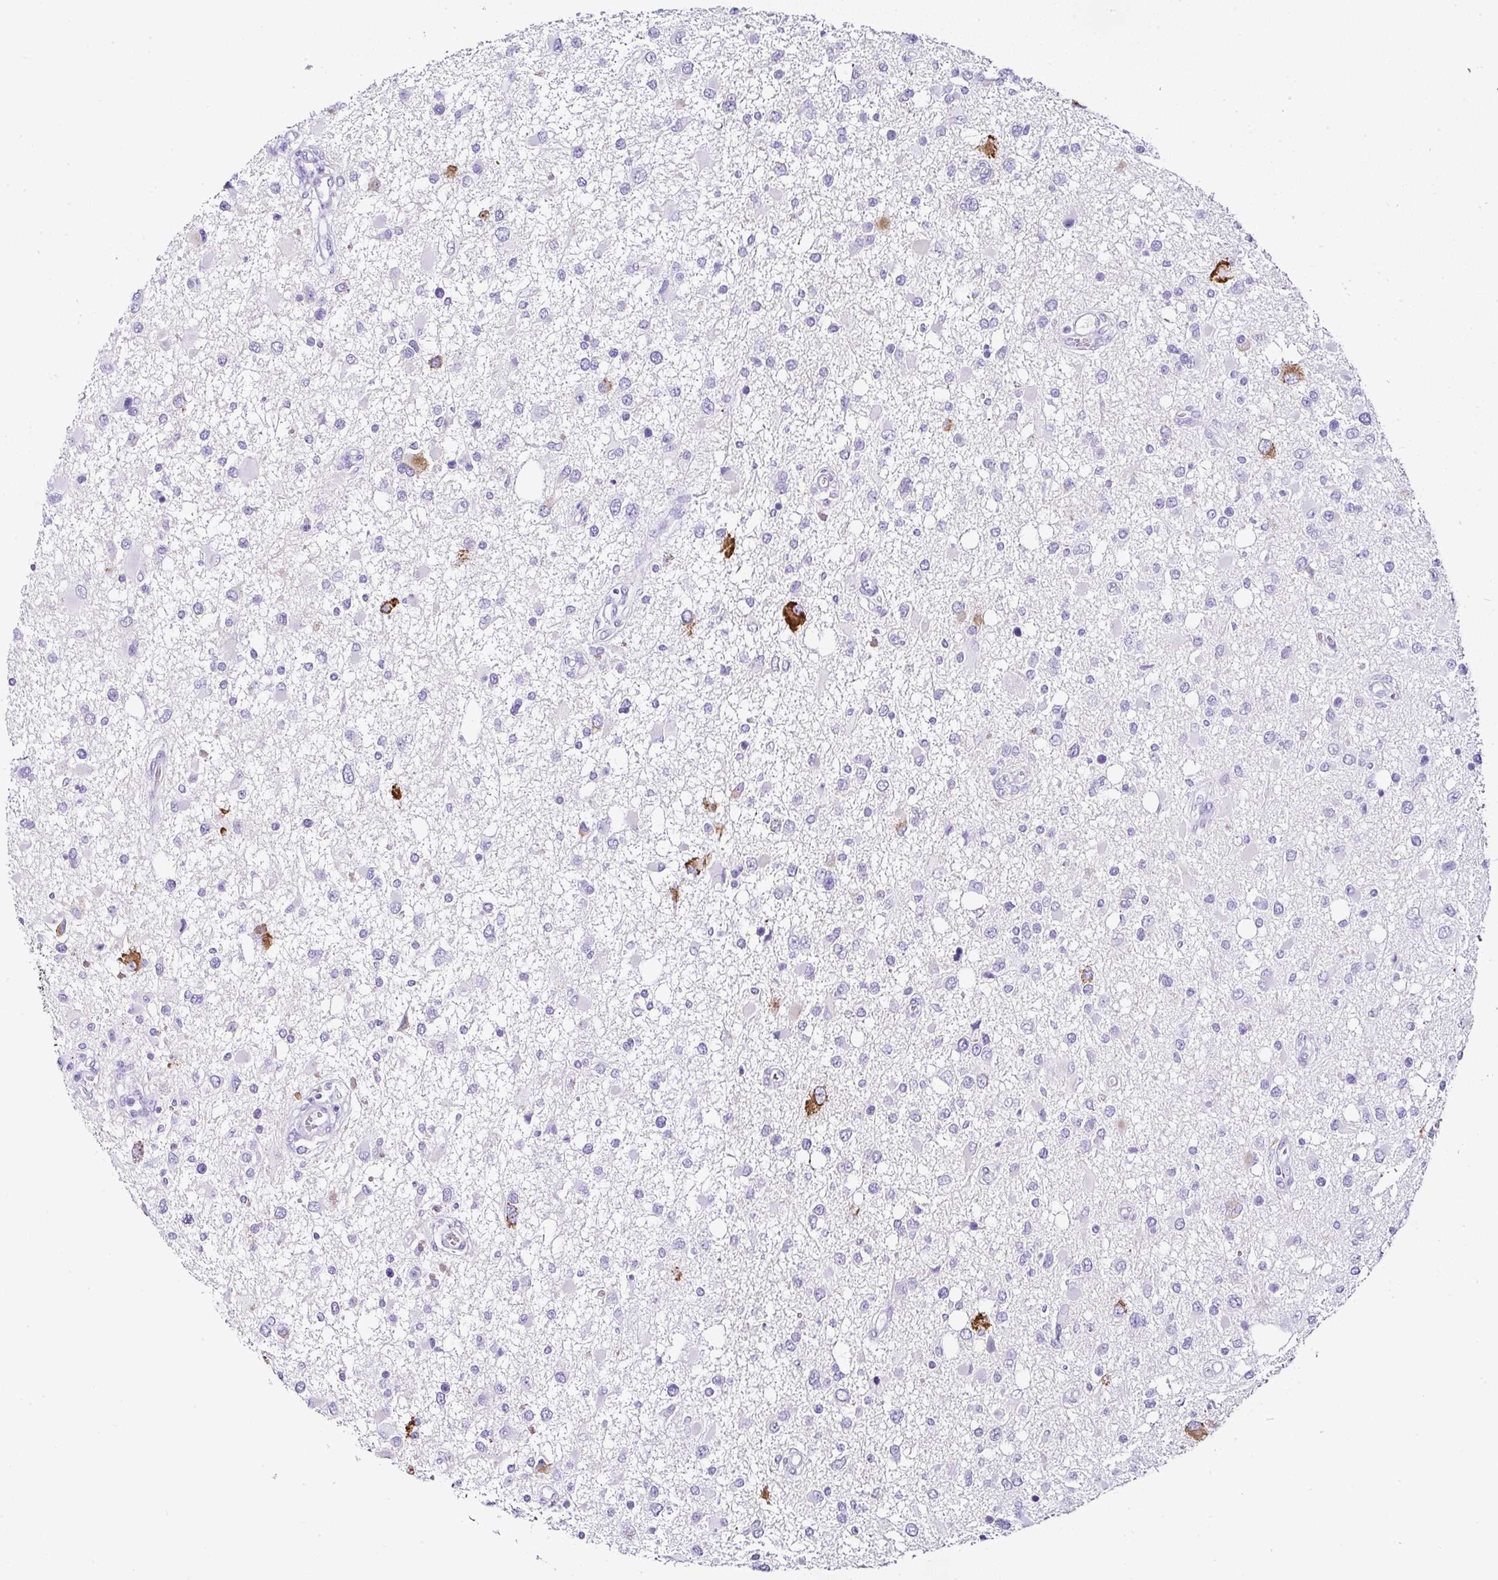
{"staining": {"intensity": "negative", "quantity": "none", "location": "none"}, "tissue": "glioma", "cell_type": "Tumor cells", "image_type": "cancer", "snomed": [{"axis": "morphology", "description": "Glioma, malignant, High grade"}, {"axis": "topography", "description": "Brain"}], "caption": "Photomicrograph shows no significant protein expression in tumor cells of glioma. (Stains: DAB IHC with hematoxylin counter stain, Microscopy: brightfield microscopy at high magnification).", "gene": "SERPINB3", "patient": {"sex": "male", "age": 53}}